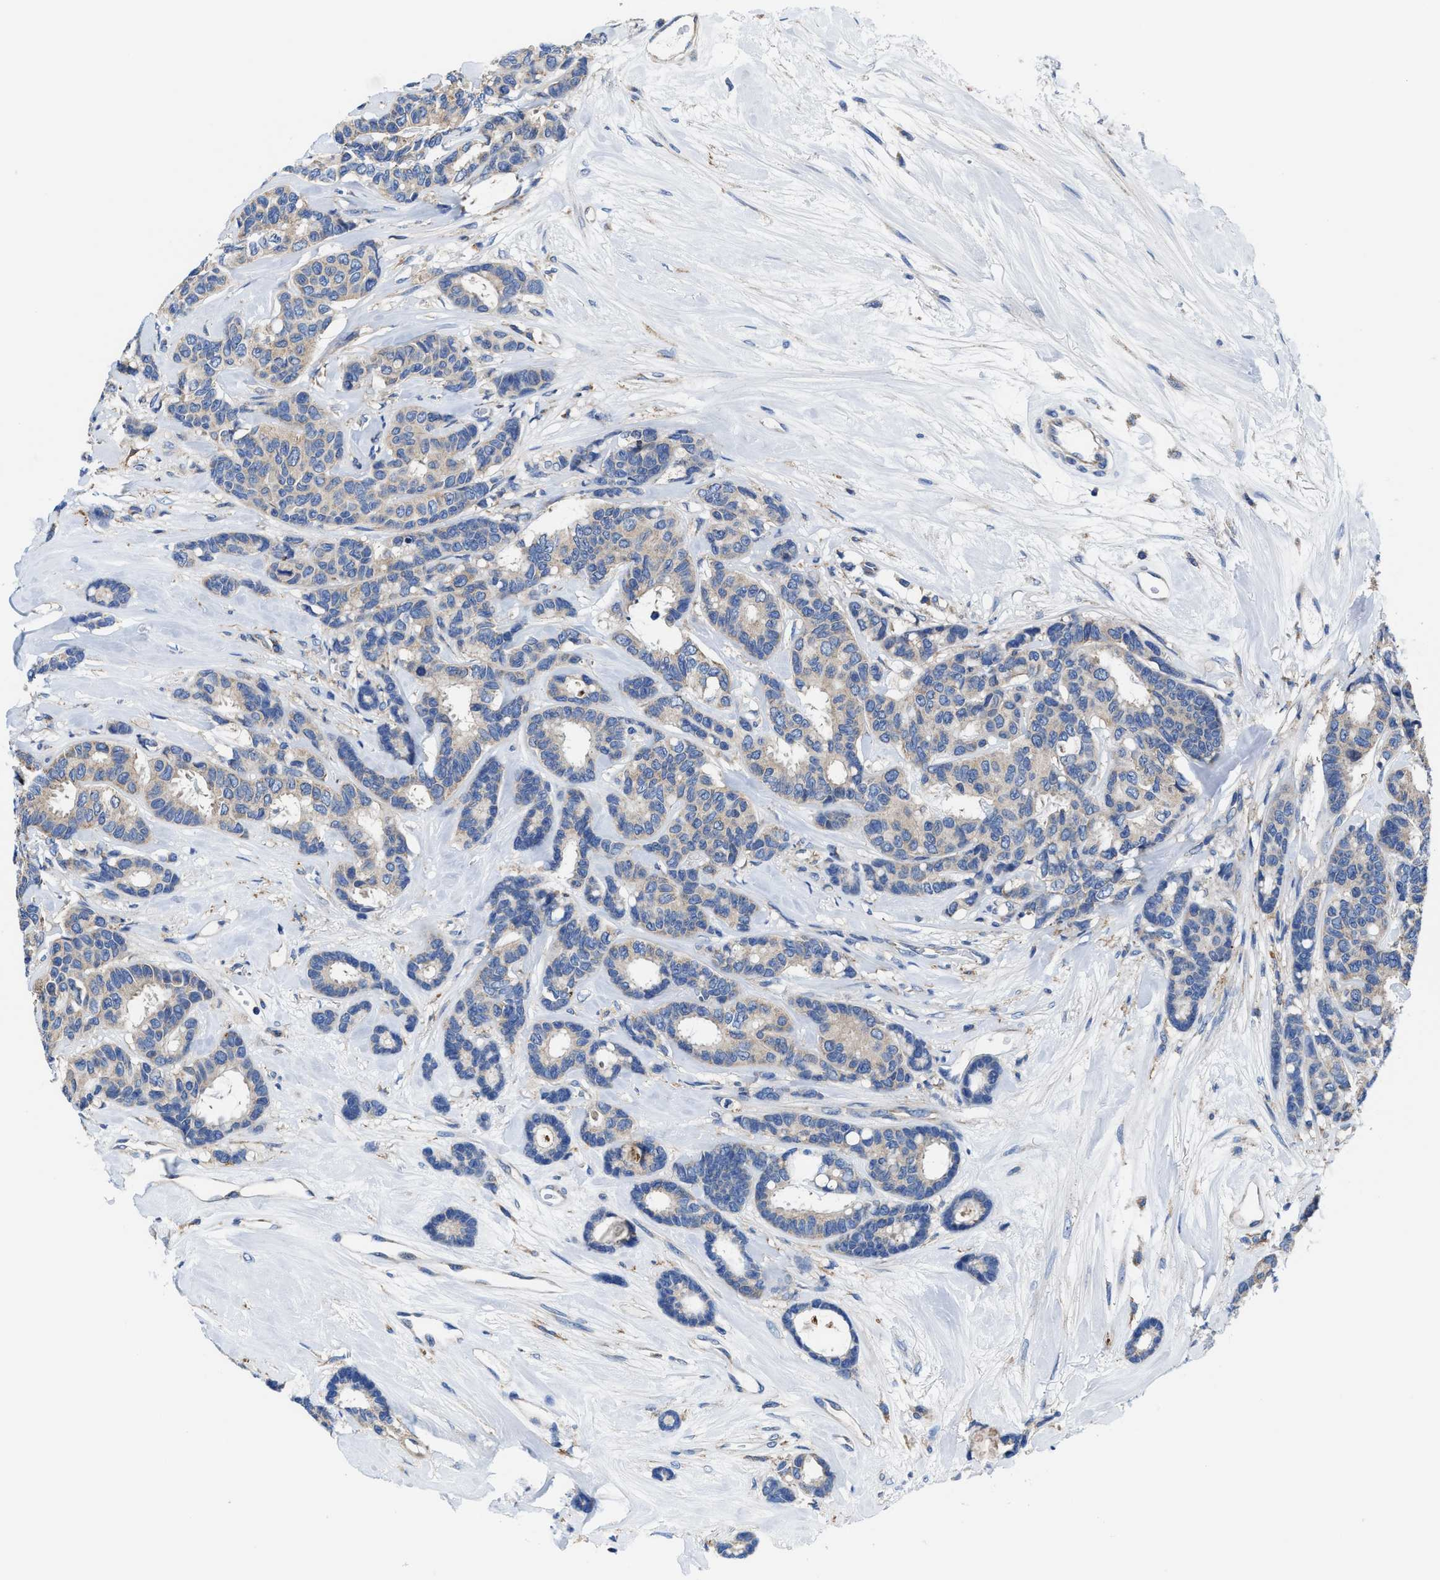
{"staining": {"intensity": "negative", "quantity": "none", "location": "none"}, "tissue": "breast cancer", "cell_type": "Tumor cells", "image_type": "cancer", "snomed": [{"axis": "morphology", "description": "Duct carcinoma"}, {"axis": "topography", "description": "Breast"}], "caption": "High power microscopy photomicrograph of an immunohistochemistry histopathology image of breast cancer (infiltrating ductal carcinoma), revealing no significant positivity in tumor cells.", "gene": "TMEM30A", "patient": {"sex": "female", "age": 87}}